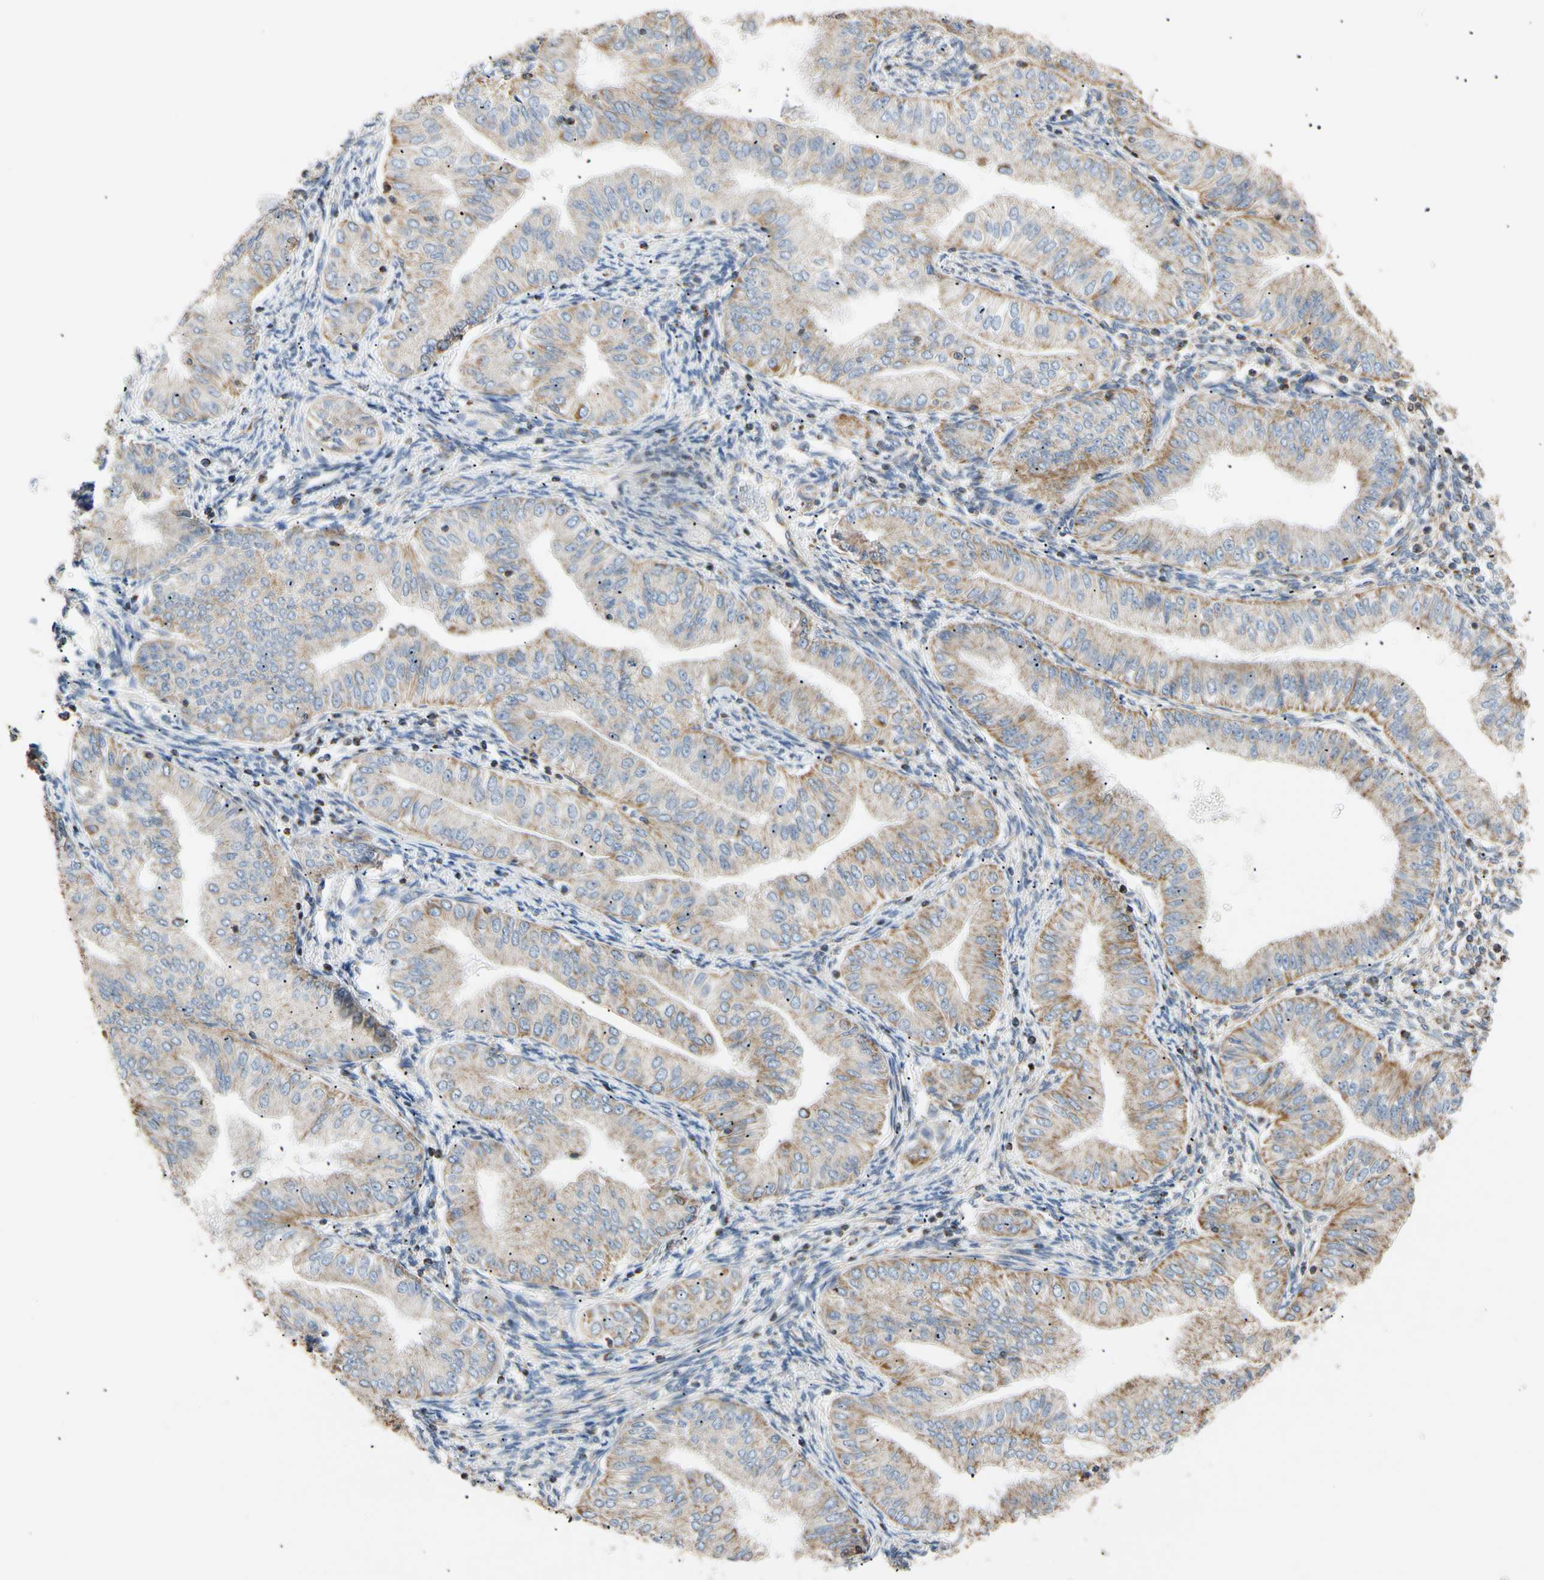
{"staining": {"intensity": "weak", "quantity": "25%-75%", "location": "cytoplasmic/membranous"}, "tissue": "endometrial cancer", "cell_type": "Tumor cells", "image_type": "cancer", "snomed": [{"axis": "morphology", "description": "Normal tissue, NOS"}, {"axis": "morphology", "description": "Adenocarcinoma, NOS"}, {"axis": "topography", "description": "Endometrium"}], "caption": "Endometrial cancer (adenocarcinoma) tissue shows weak cytoplasmic/membranous expression in approximately 25%-75% of tumor cells, visualized by immunohistochemistry. (IHC, brightfield microscopy, high magnification).", "gene": "PLGRKT", "patient": {"sex": "female", "age": 53}}